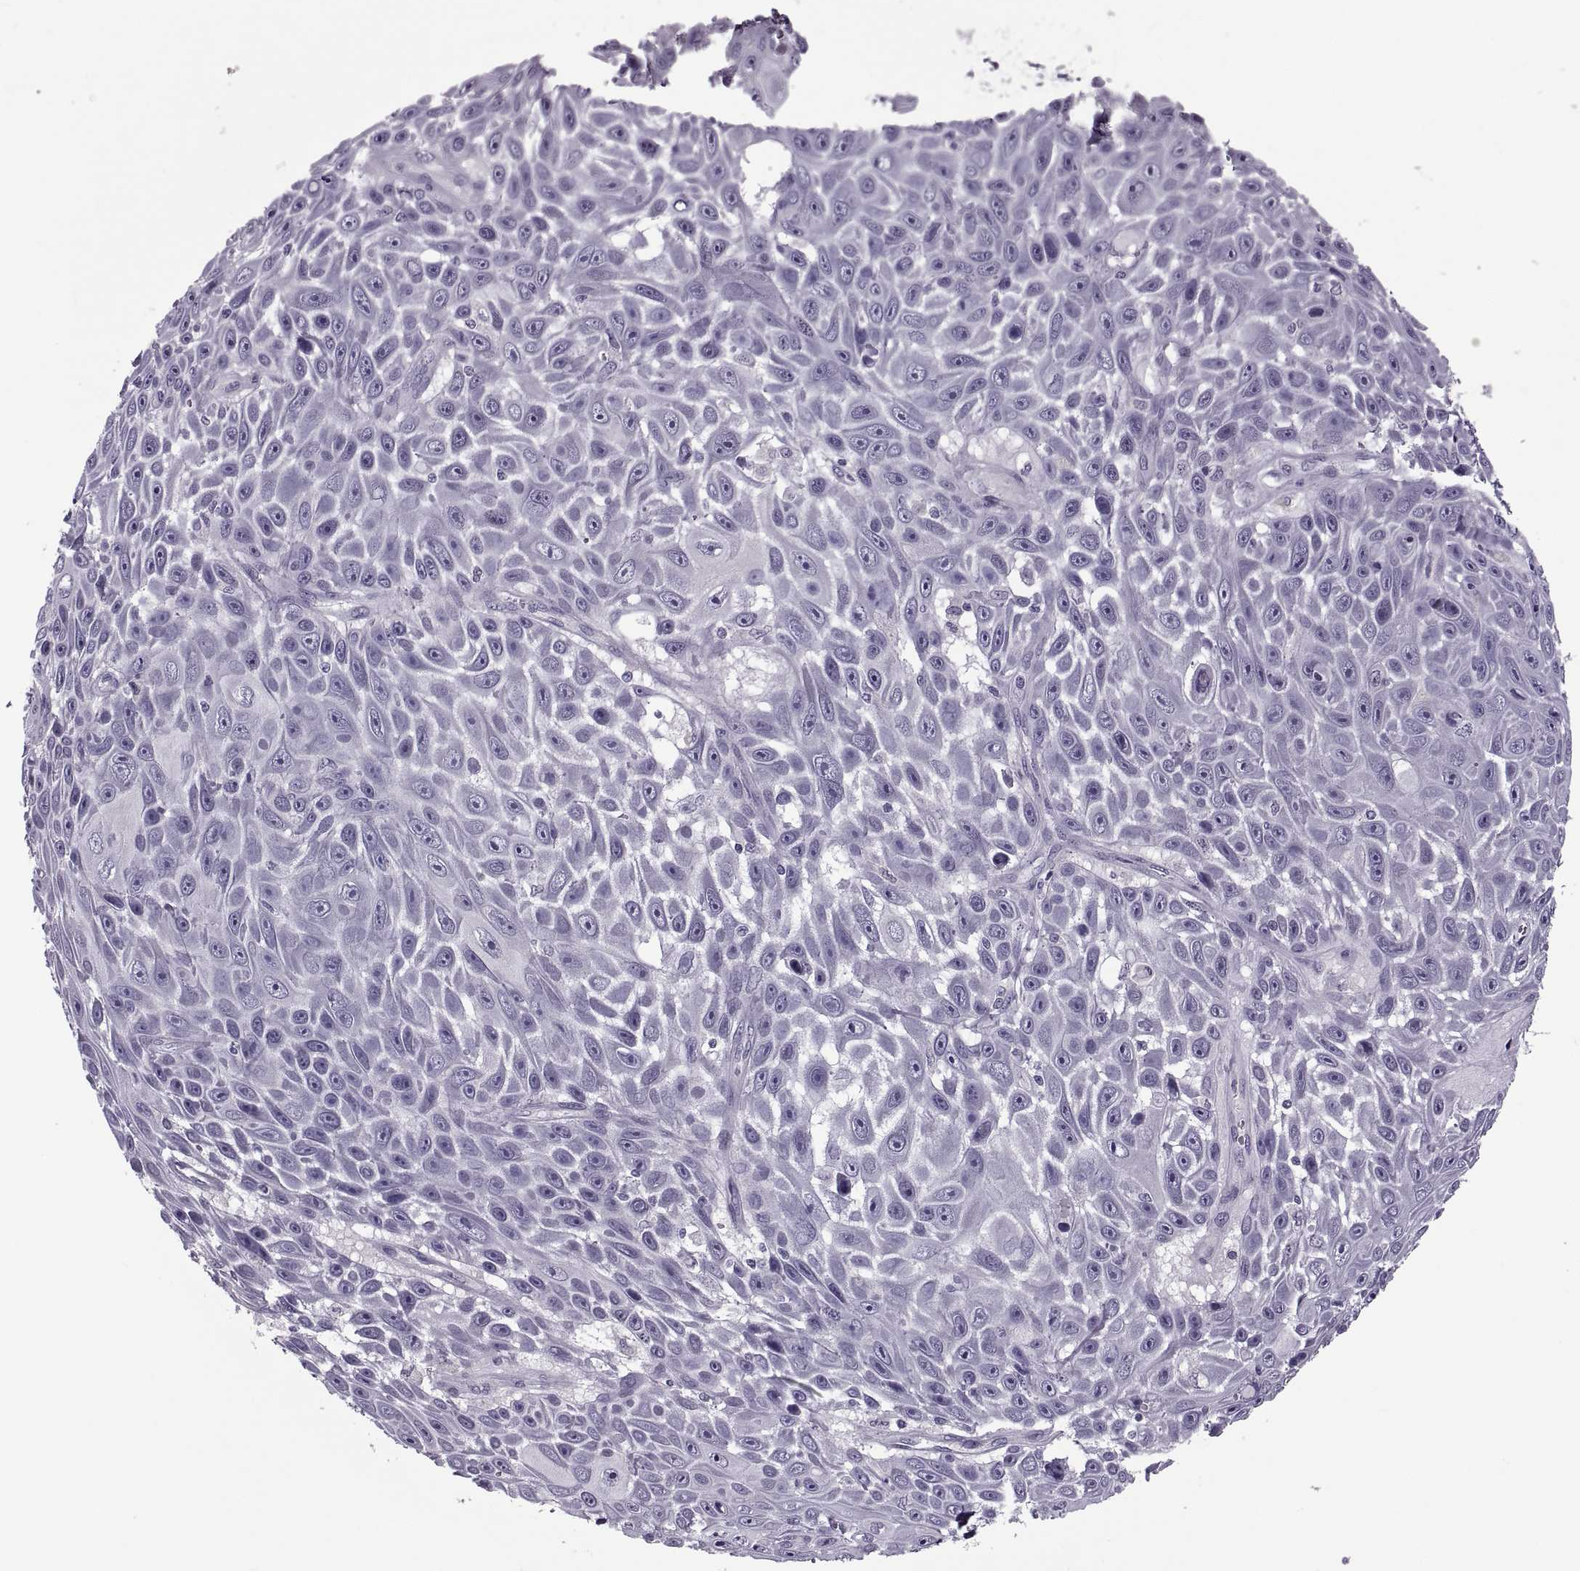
{"staining": {"intensity": "negative", "quantity": "none", "location": "none"}, "tissue": "skin cancer", "cell_type": "Tumor cells", "image_type": "cancer", "snomed": [{"axis": "morphology", "description": "Squamous cell carcinoma, NOS"}, {"axis": "topography", "description": "Skin"}], "caption": "The histopathology image displays no staining of tumor cells in skin cancer (squamous cell carcinoma).", "gene": "PRSS54", "patient": {"sex": "male", "age": 82}}